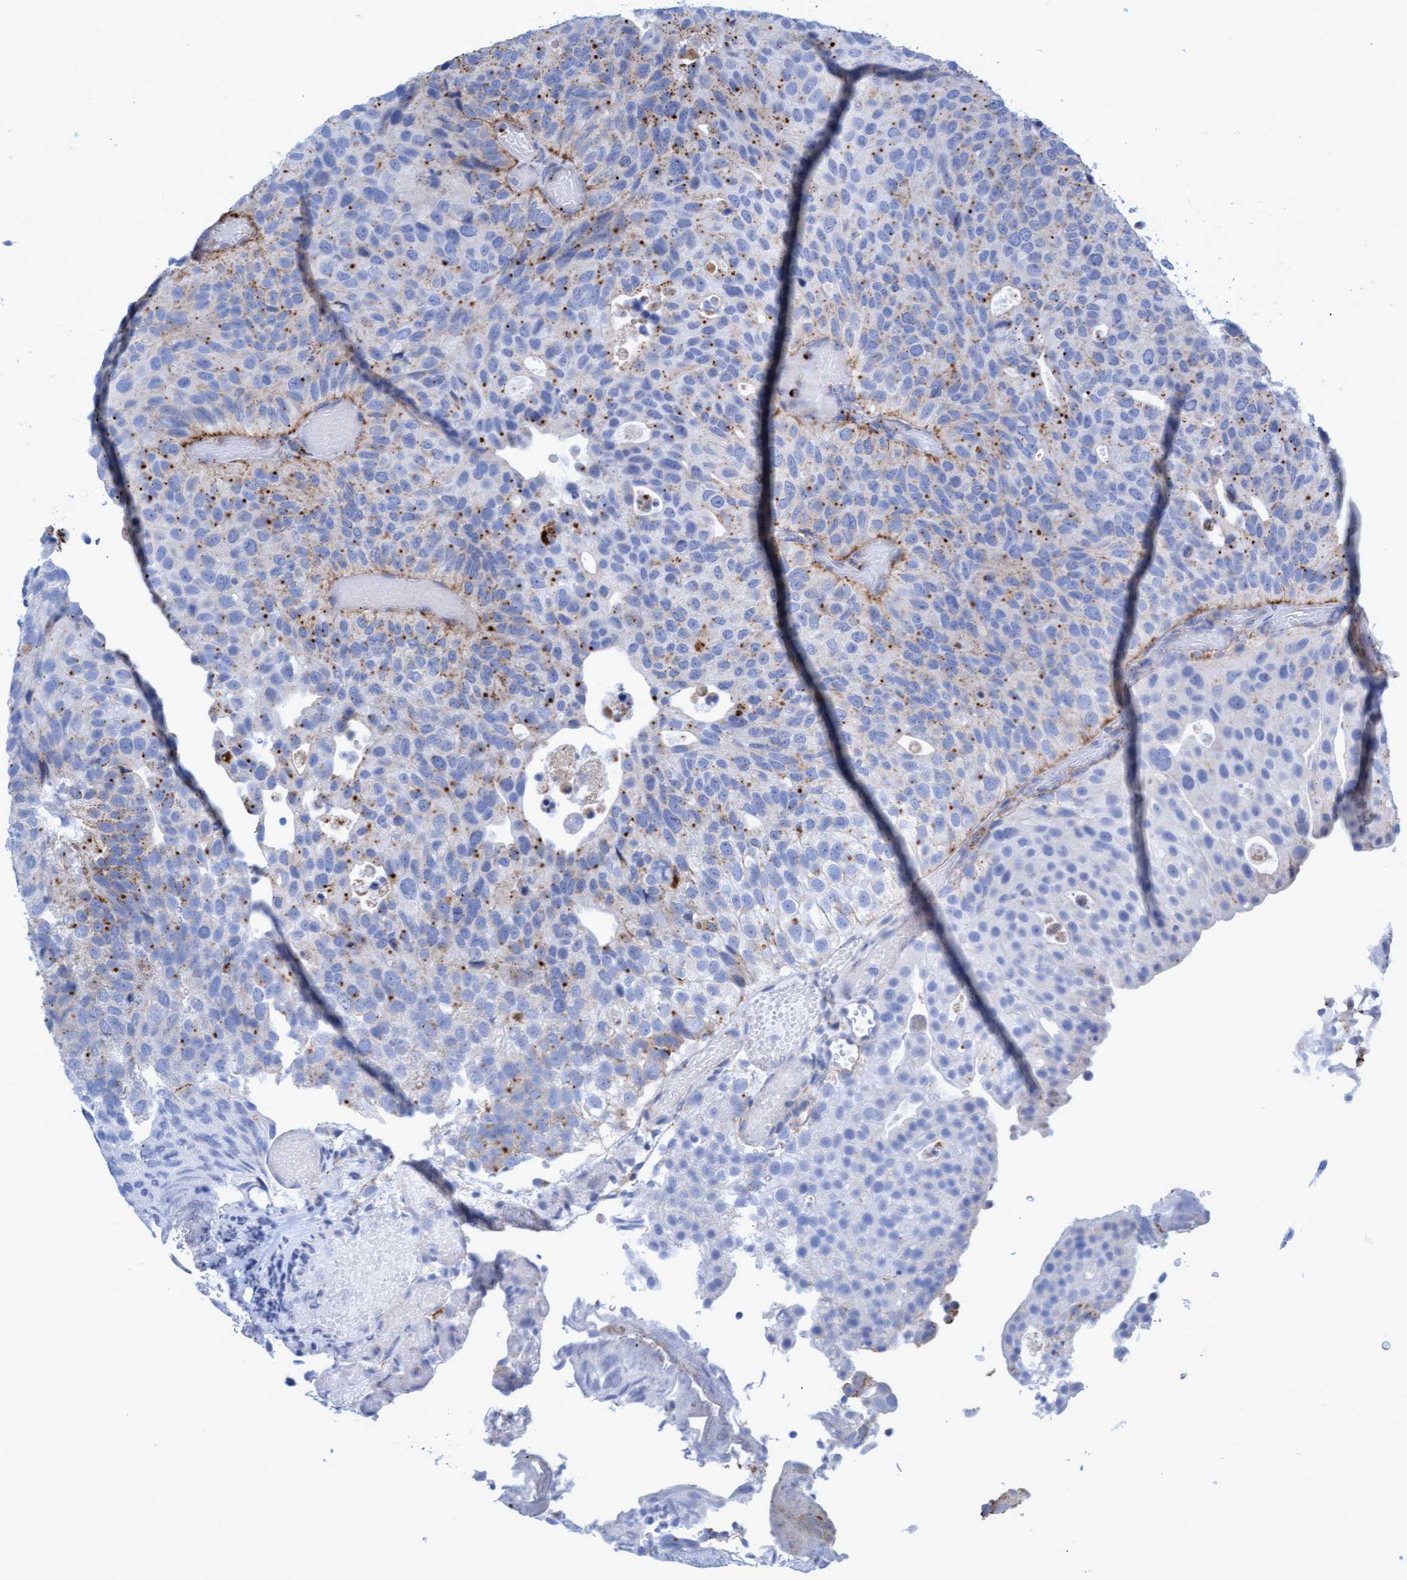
{"staining": {"intensity": "moderate", "quantity": "<25%", "location": "cytoplasmic/membranous"}, "tissue": "urothelial cancer", "cell_type": "Tumor cells", "image_type": "cancer", "snomed": [{"axis": "morphology", "description": "Urothelial carcinoma, Low grade"}, {"axis": "topography", "description": "Urinary bladder"}], "caption": "A brown stain highlights moderate cytoplasmic/membranous staining of a protein in human urothelial carcinoma (low-grade) tumor cells.", "gene": "SGSH", "patient": {"sex": "male", "age": 78}}